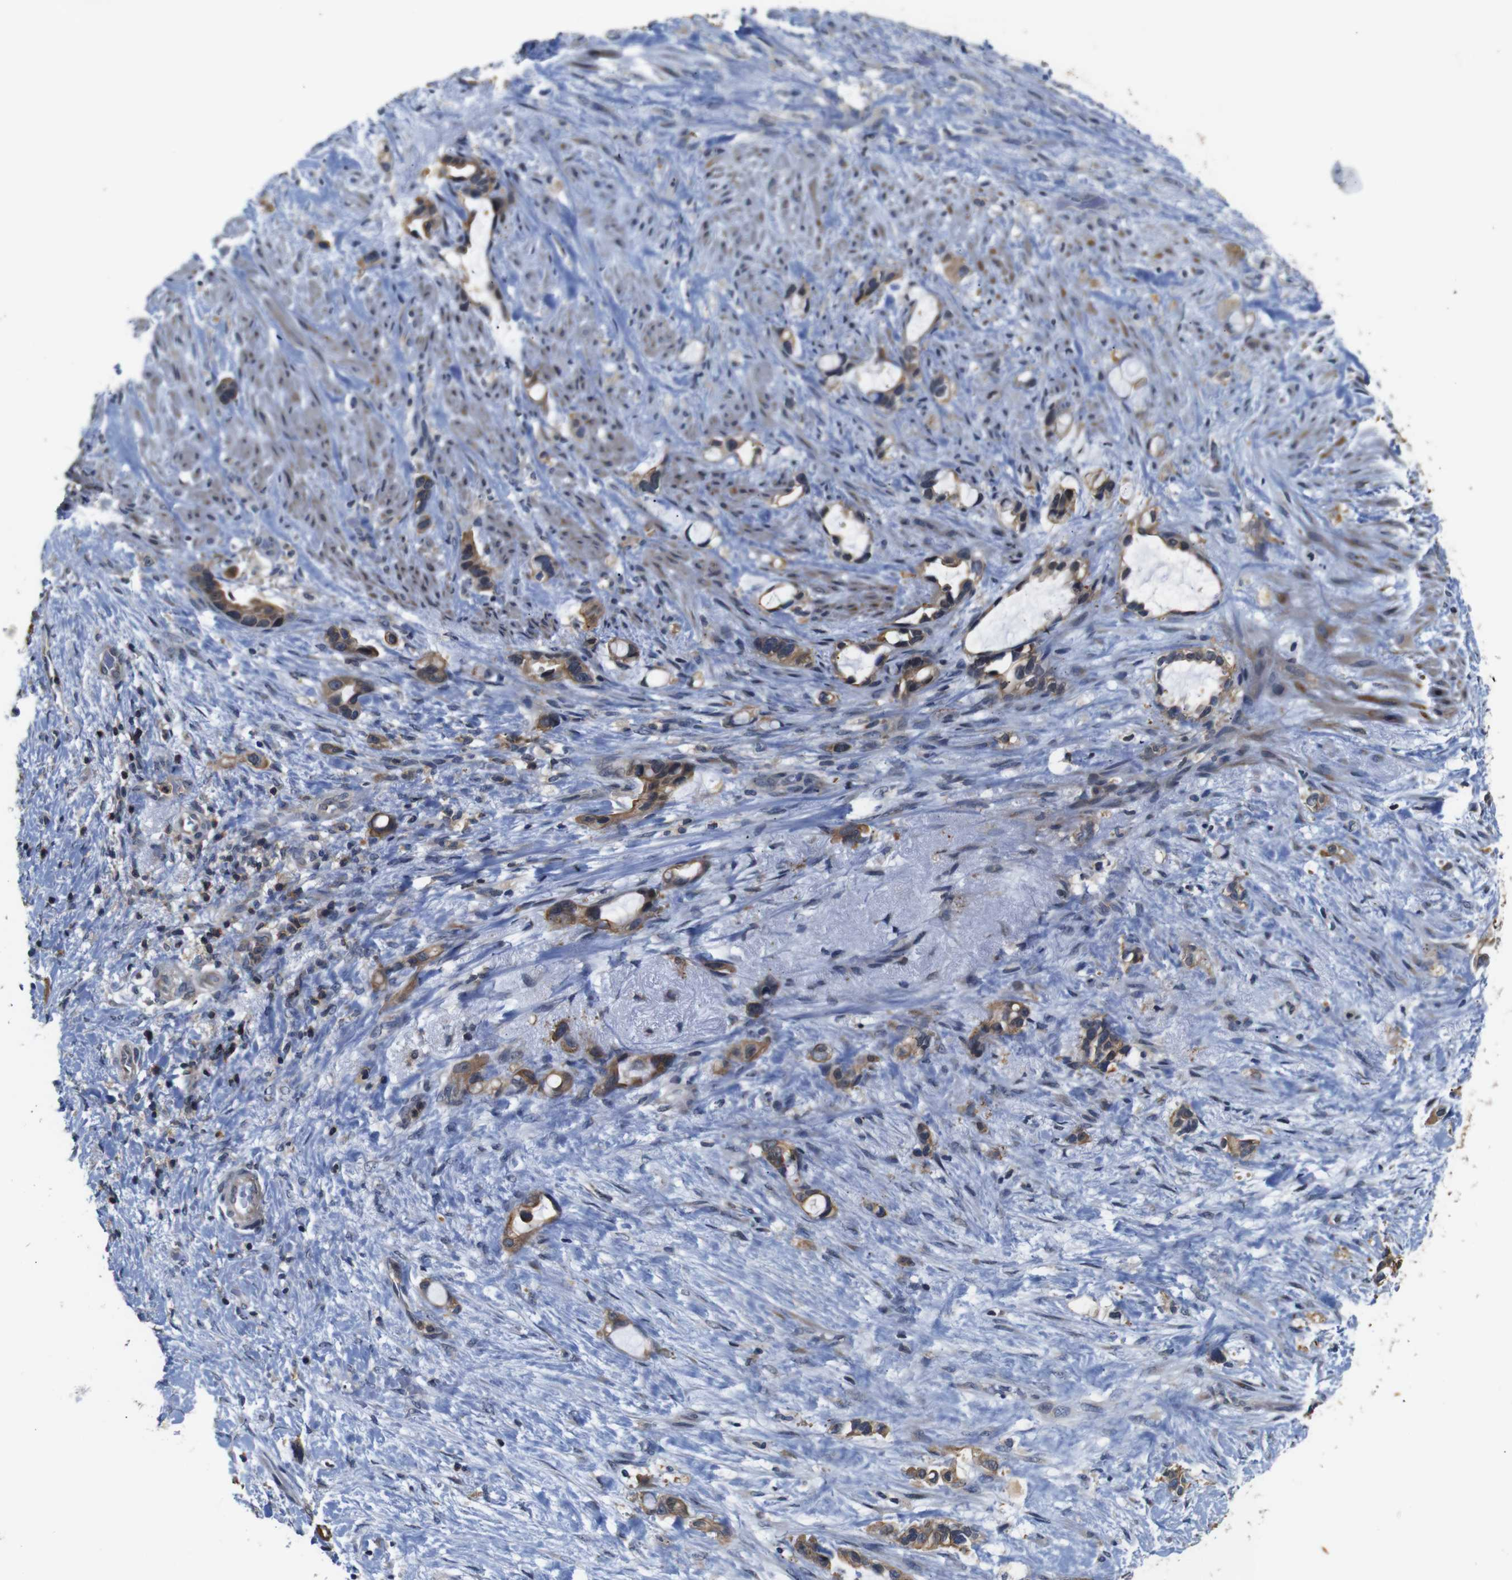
{"staining": {"intensity": "moderate", "quantity": ">75%", "location": "cytoplasmic/membranous"}, "tissue": "liver cancer", "cell_type": "Tumor cells", "image_type": "cancer", "snomed": [{"axis": "morphology", "description": "Cholangiocarcinoma"}, {"axis": "topography", "description": "Liver"}], "caption": "Cholangiocarcinoma (liver) tissue displays moderate cytoplasmic/membranous positivity in approximately >75% of tumor cells, visualized by immunohistochemistry.", "gene": "BRWD3", "patient": {"sex": "female", "age": 65}}